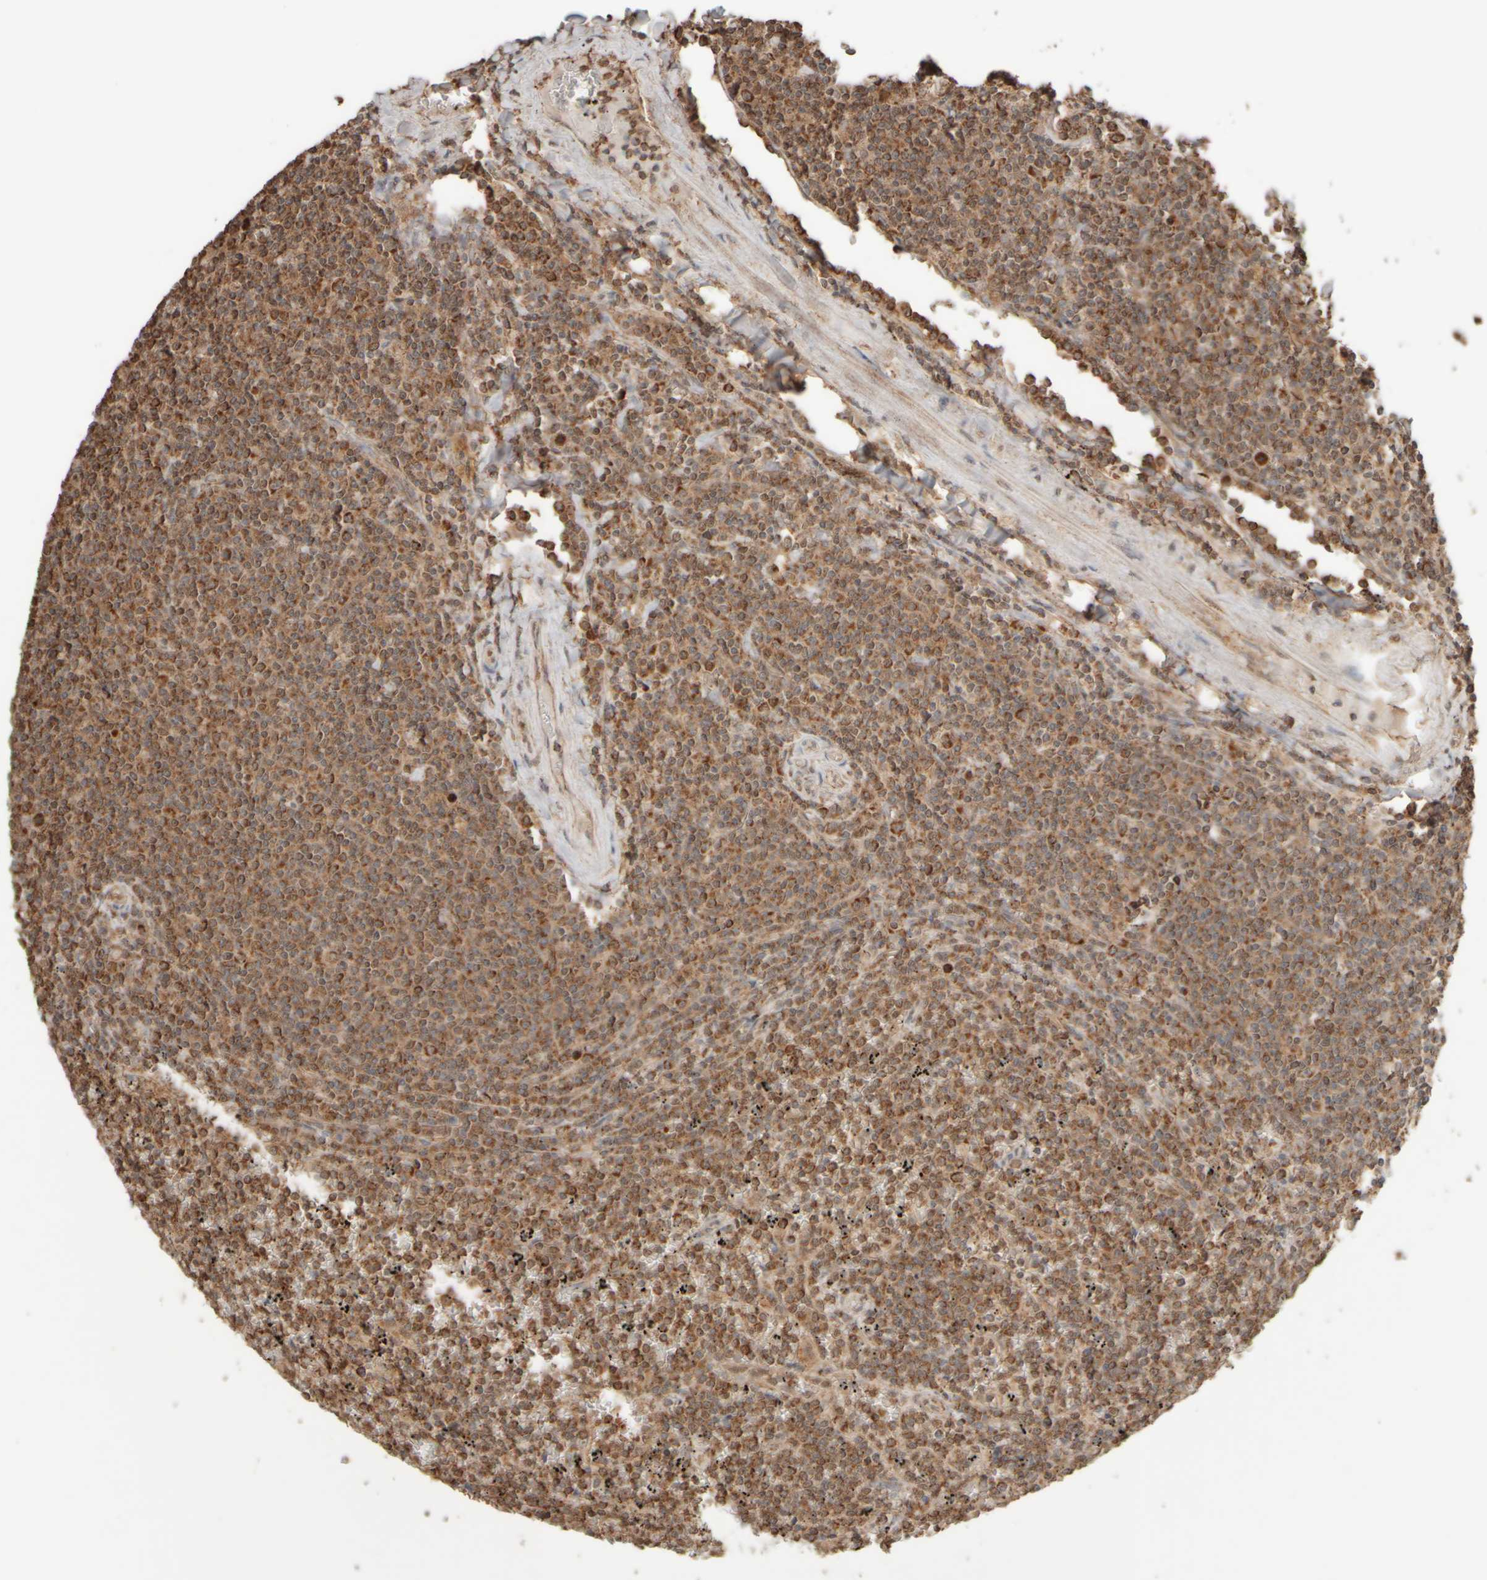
{"staining": {"intensity": "strong", "quantity": "25%-75%", "location": "cytoplasmic/membranous"}, "tissue": "lymphoma", "cell_type": "Tumor cells", "image_type": "cancer", "snomed": [{"axis": "morphology", "description": "Malignant lymphoma, non-Hodgkin's type, Low grade"}, {"axis": "topography", "description": "Spleen"}], "caption": "Immunohistochemical staining of human lymphoma displays high levels of strong cytoplasmic/membranous protein expression in approximately 25%-75% of tumor cells.", "gene": "EIF2B3", "patient": {"sex": "female", "age": 19}}